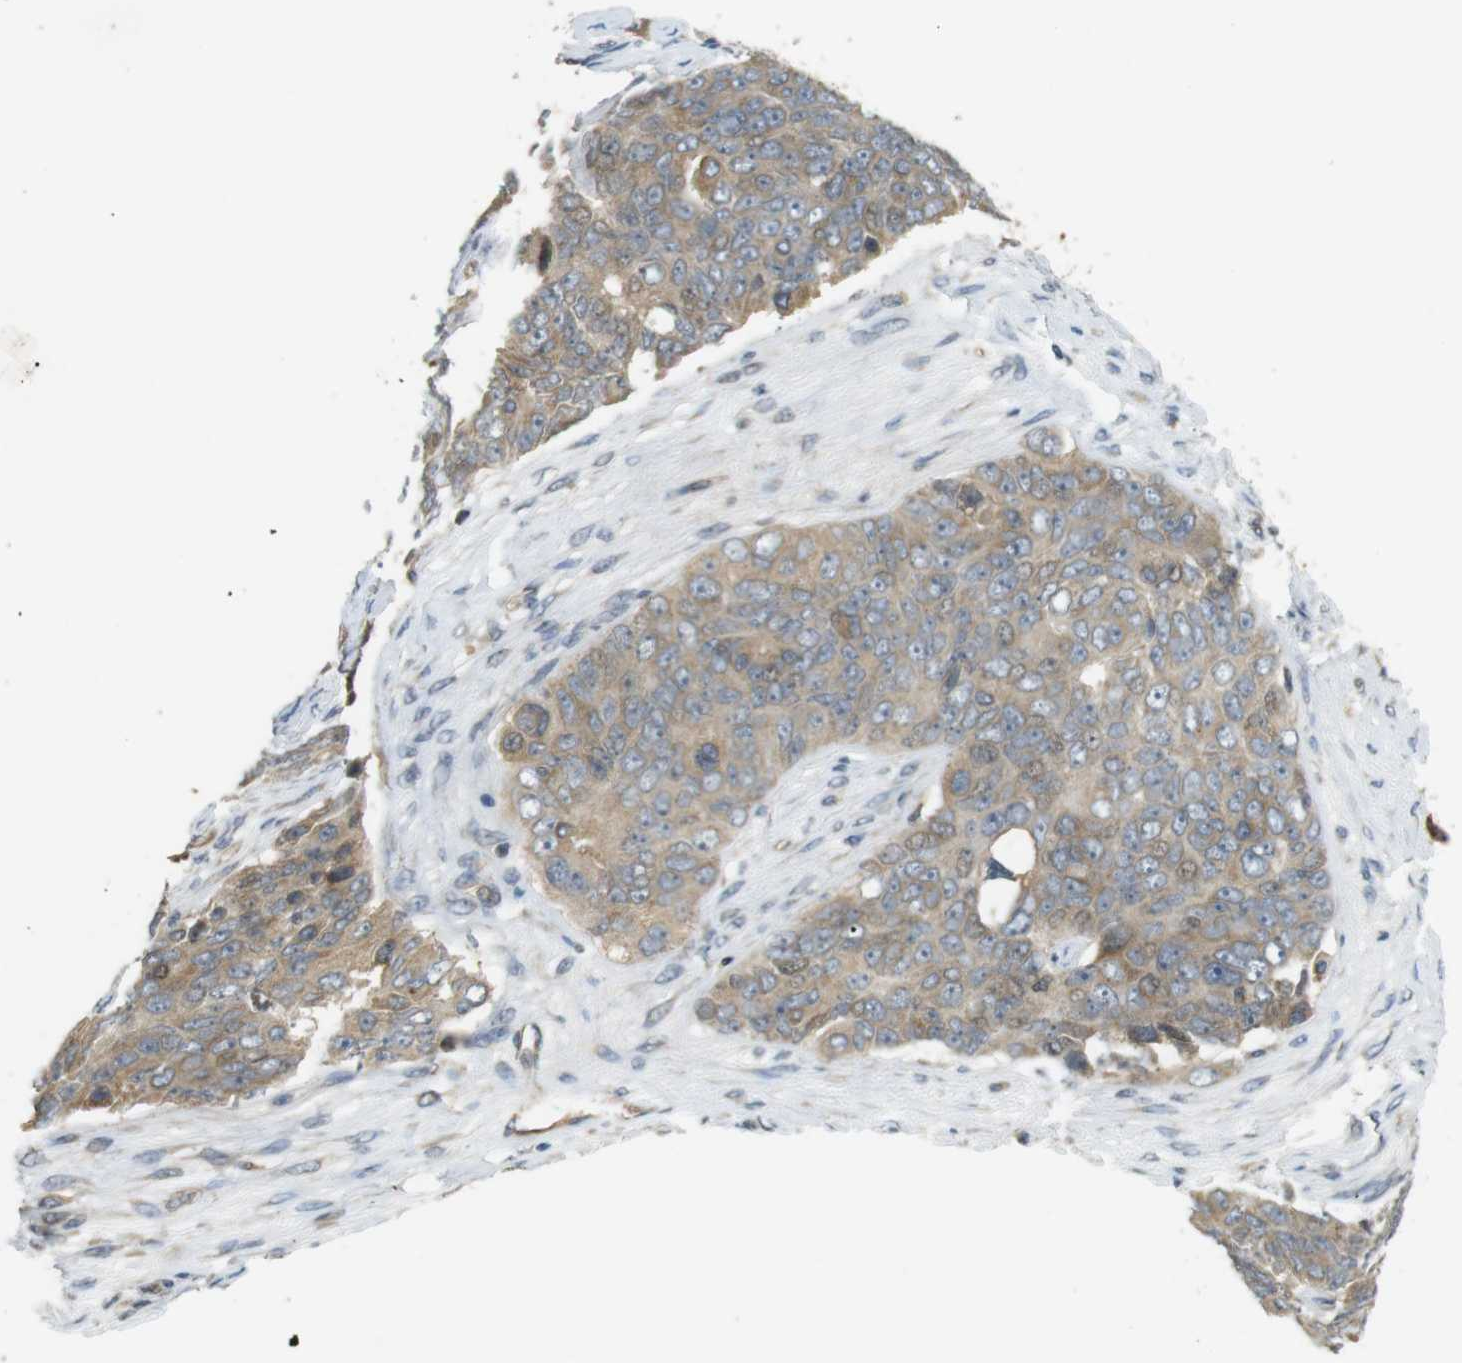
{"staining": {"intensity": "moderate", "quantity": ">75%", "location": "cytoplasmic/membranous"}, "tissue": "ovarian cancer", "cell_type": "Tumor cells", "image_type": "cancer", "snomed": [{"axis": "morphology", "description": "Carcinoma, endometroid"}, {"axis": "topography", "description": "Ovary"}], "caption": "The photomicrograph shows a brown stain indicating the presence of a protein in the cytoplasmic/membranous of tumor cells in endometroid carcinoma (ovarian).", "gene": "CLTC", "patient": {"sex": "female", "age": 51}}